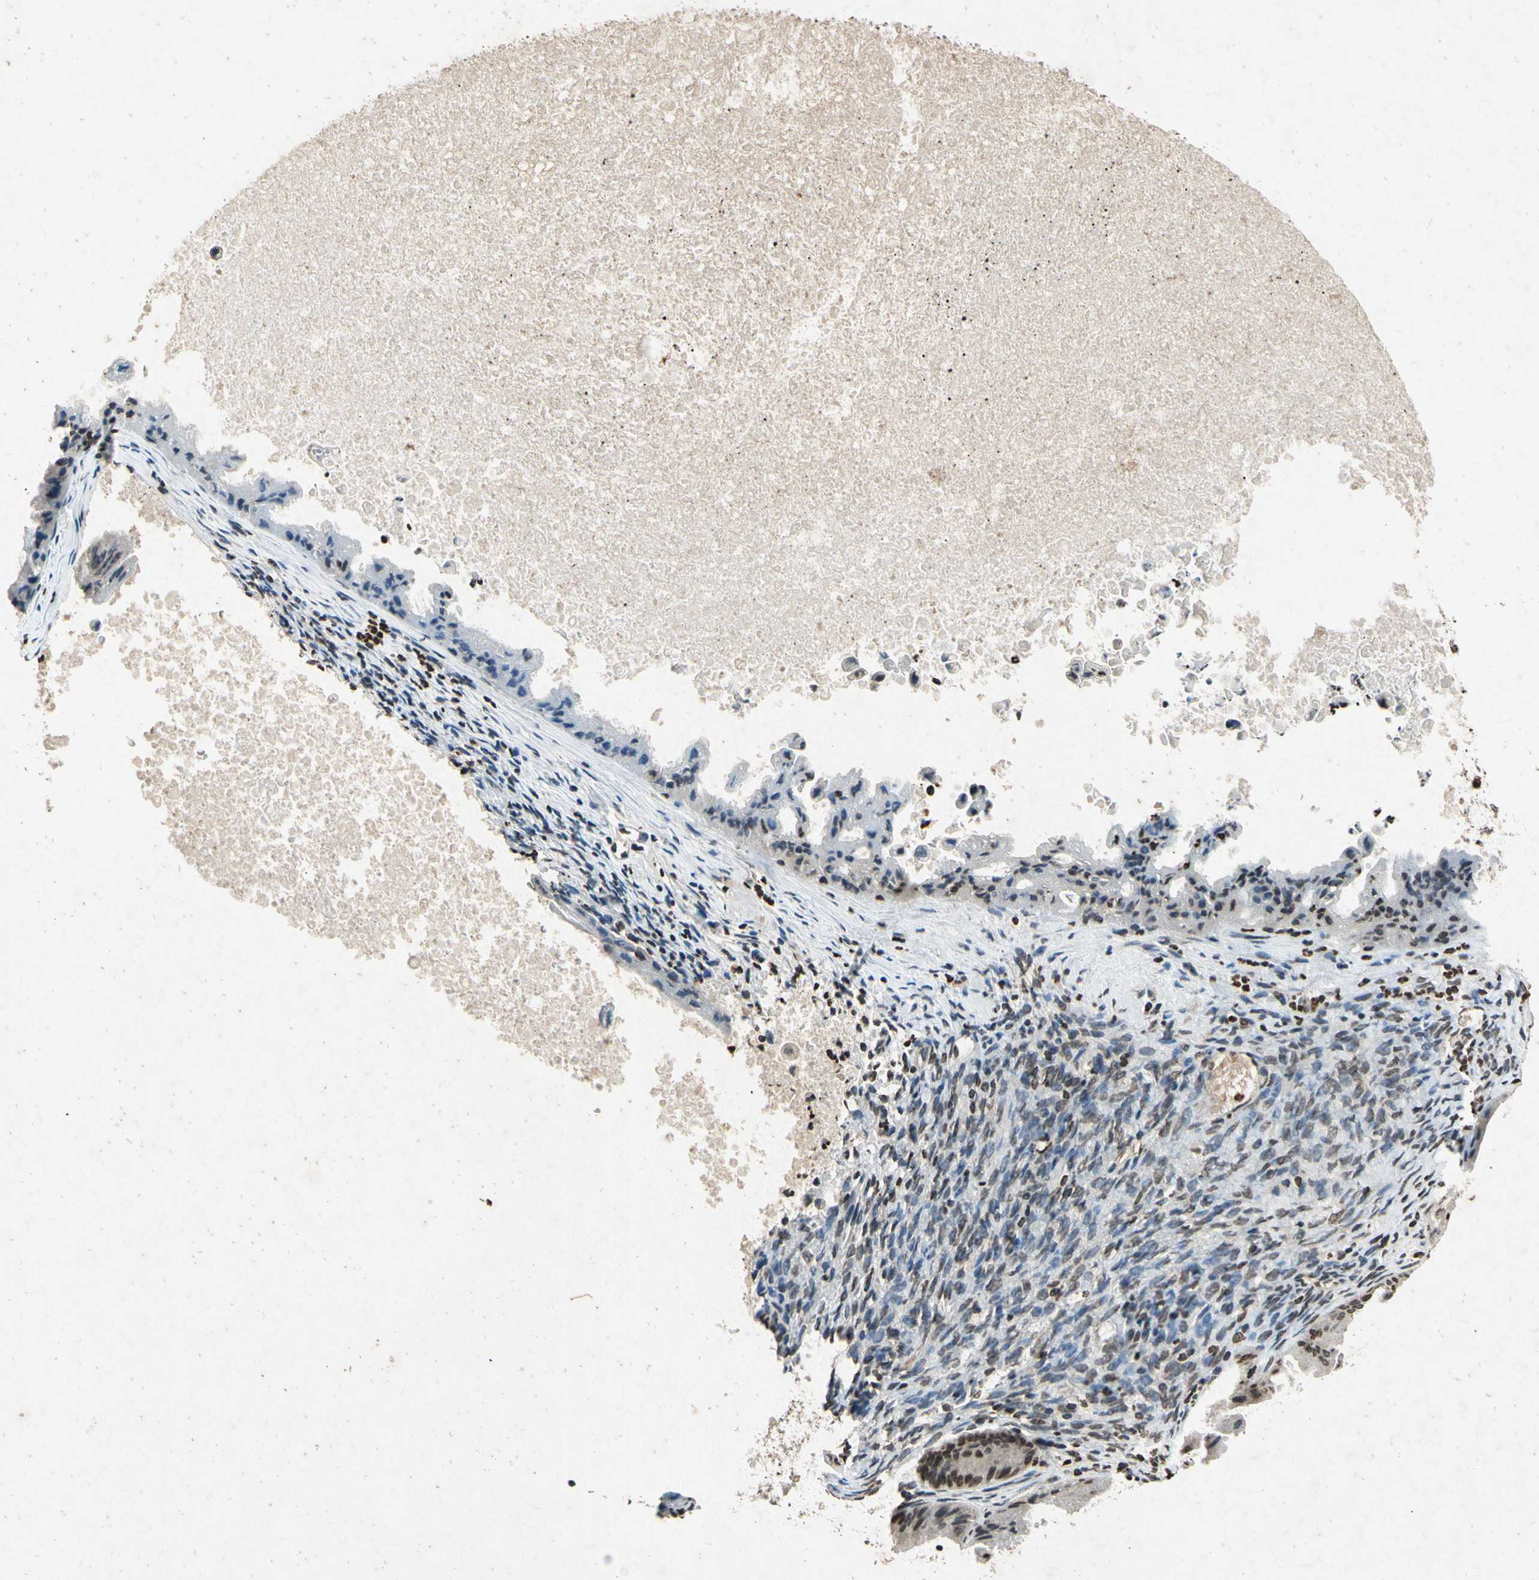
{"staining": {"intensity": "strong", "quantity": "25%-75%", "location": "nuclear"}, "tissue": "ovarian cancer", "cell_type": "Tumor cells", "image_type": "cancer", "snomed": [{"axis": "morphology", "description": "Cystadenocarcinoma, mucinous, NOS"}, {"axis": "topography", "description": "Ovary"}], "caption": "Mucinous cystadenocarcinoma (ovarian) stained for a protein (brown) demonstrates strong nuclear positive positivity in about 25%-75% of tumor cells.", "gene": "HOXB3", "patient": {"sex": "female", "age": 37}}